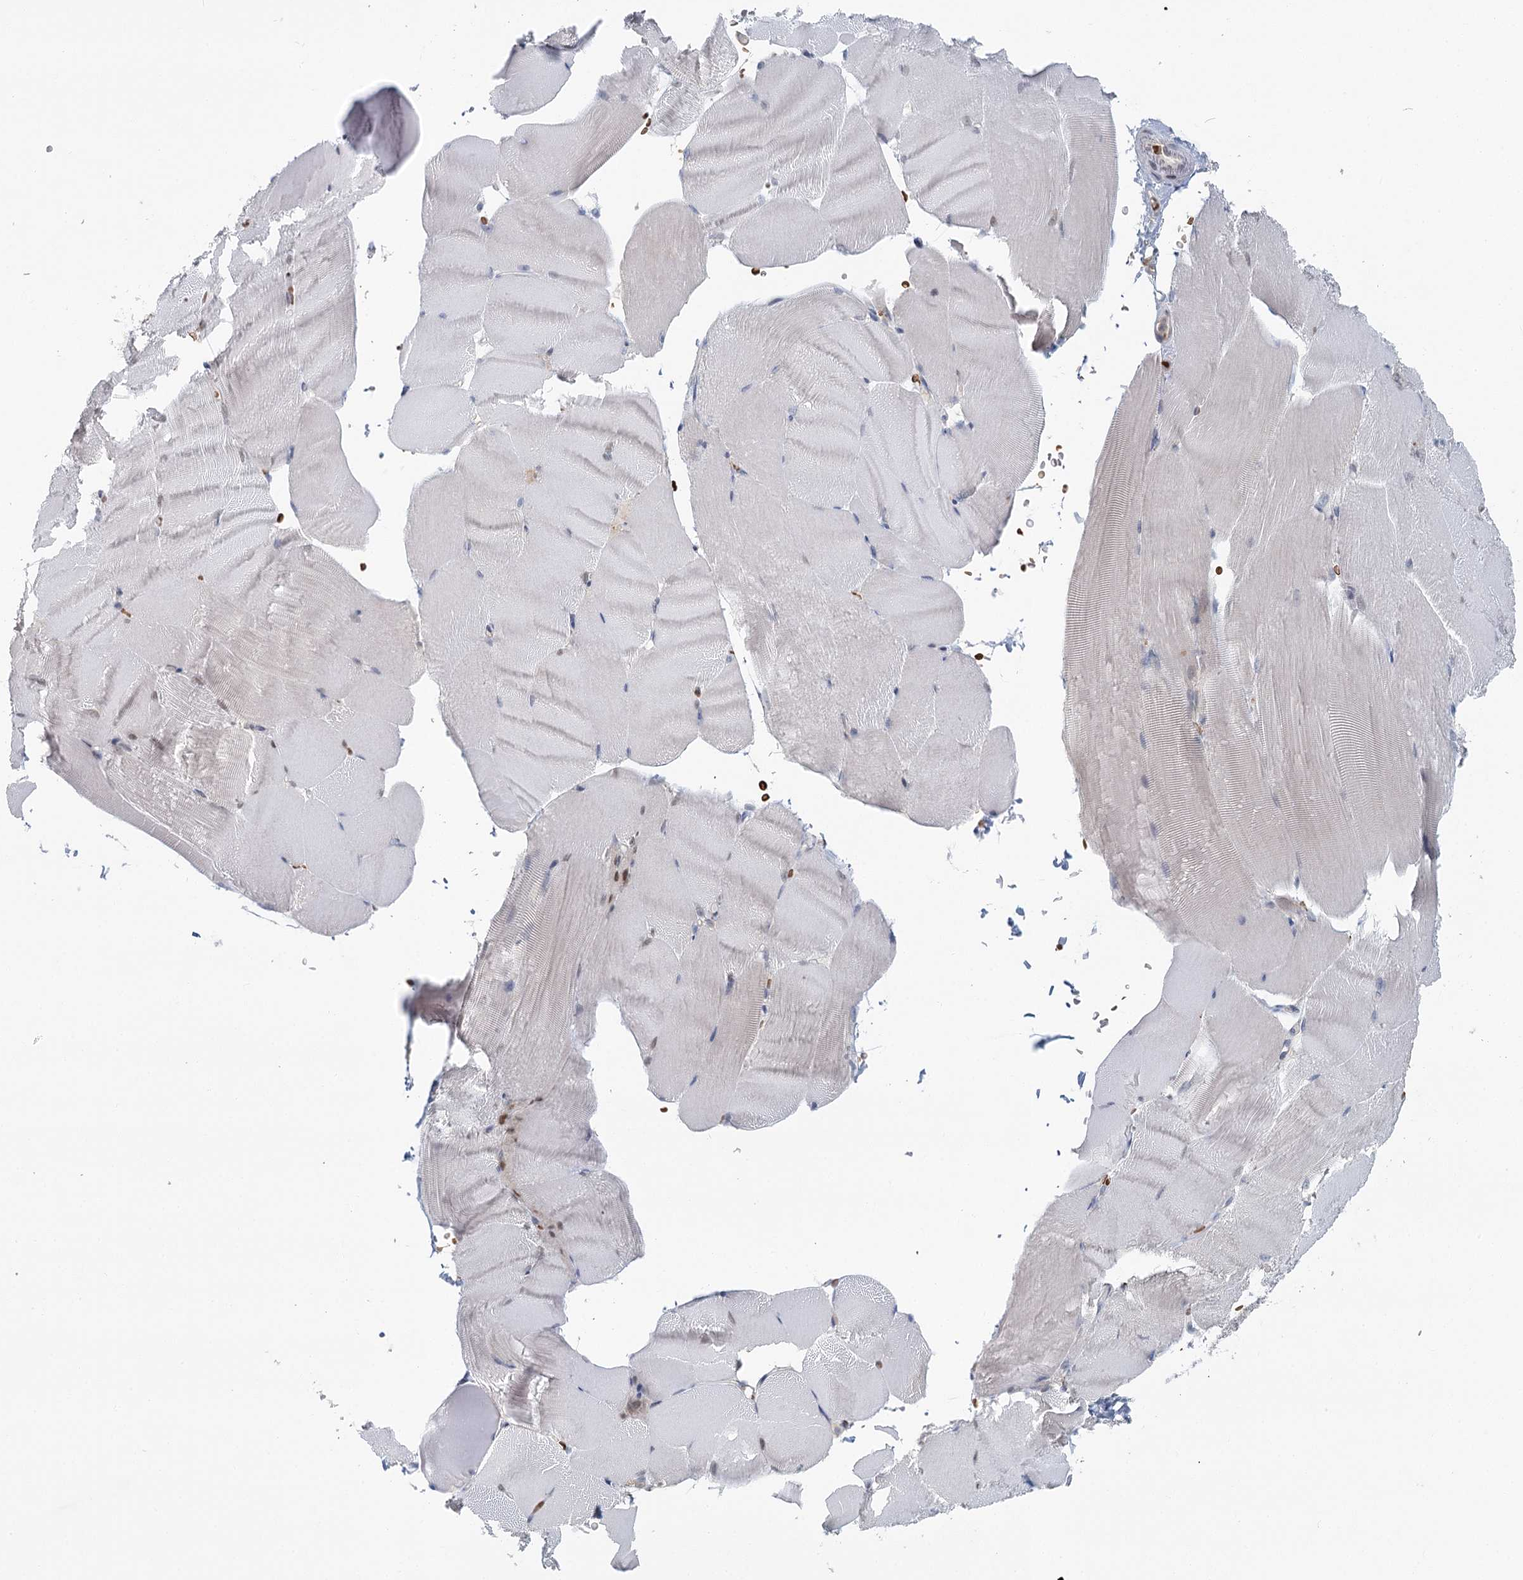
{"staining": {"intensity": "weak", "quantity": "<25%", "location": "nuclear"}, "tissue": "skeletal muscle", "cell_type": "Myocytes", "image_type": "normal", "snomed": [{"axis": "morphology", "description": "Normal tissue, NOS"}, {"axis": "topography", "description": "Skeletal muscle"}, {"axis": "topography", "description": "Parathyroid gland"}], "caption": "Immunohistochemistry histopathology image of normal human skeletal muscle stained for a protein (brown), which shows no positivity in myocytes.", "gene": "ADK", "patient": {"sex": "female", "age": 37}}